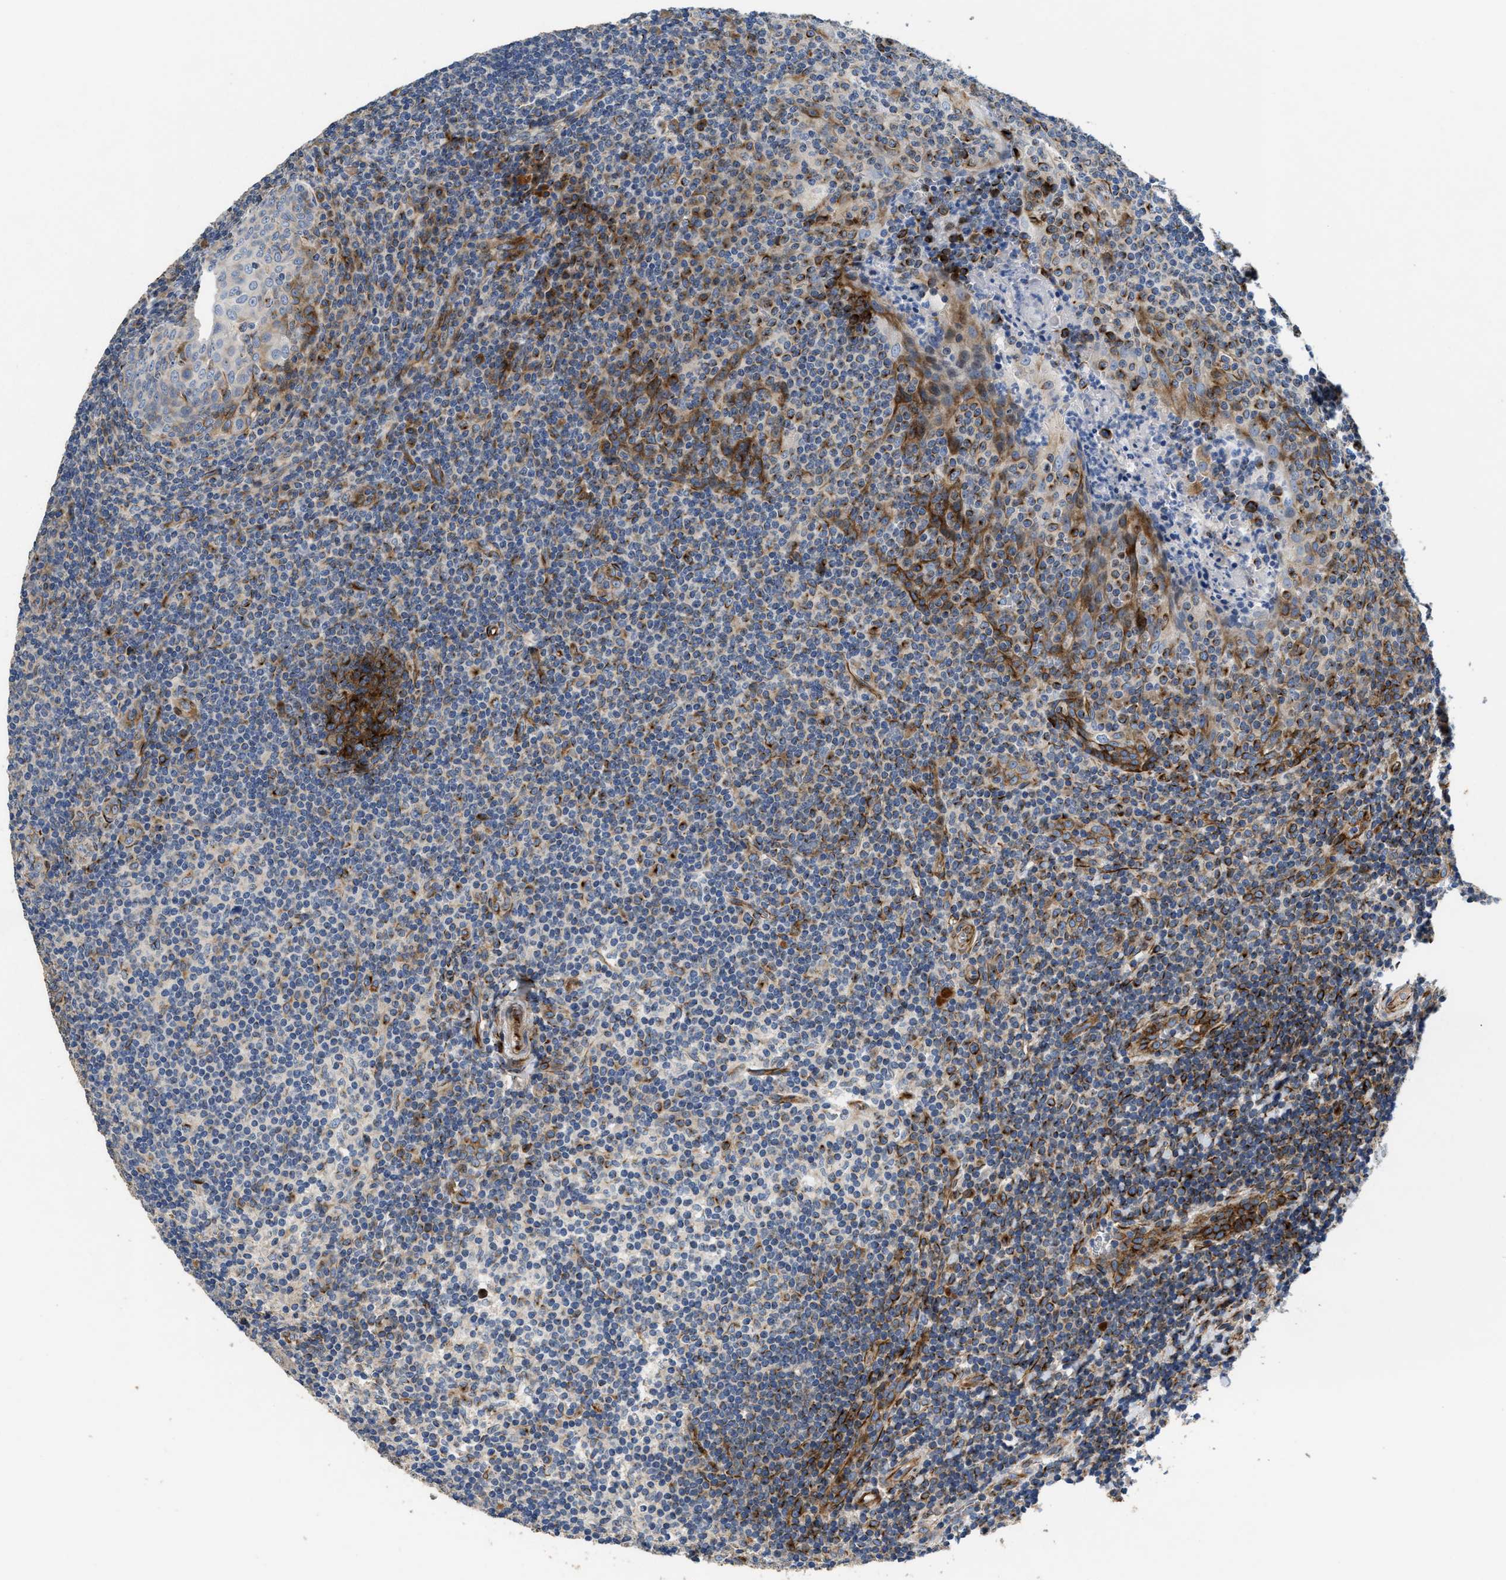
{"staining": {"intensity": "strong", "quantity": ">75%", "location": "cytoplasmic/membranous"}, "tissue": "tonsil", "cell_type": "Germinal center cells", "image_type": "normal", "snomed": [{"axis": "morphology", "description": "Normal tissue, NOS"}, {"axis": "topography", "description": "Tonsil"}], "caption": "Immunohistochemistry (IHC) staining of normal tonsil, which displays high levels of strong cytoplasmic/membranous expression in approximately >75% of germinal center cells indicating strong cytoplasmic/membranous protein expression. The staining was performed using DAB (3,3'-diaminobenzidine) (brown) for protein detection and nuclei were counterstained in hematoxylin (blue).", "gene": "IL17RC", "patient": {"sex": "male", "age": 37}}